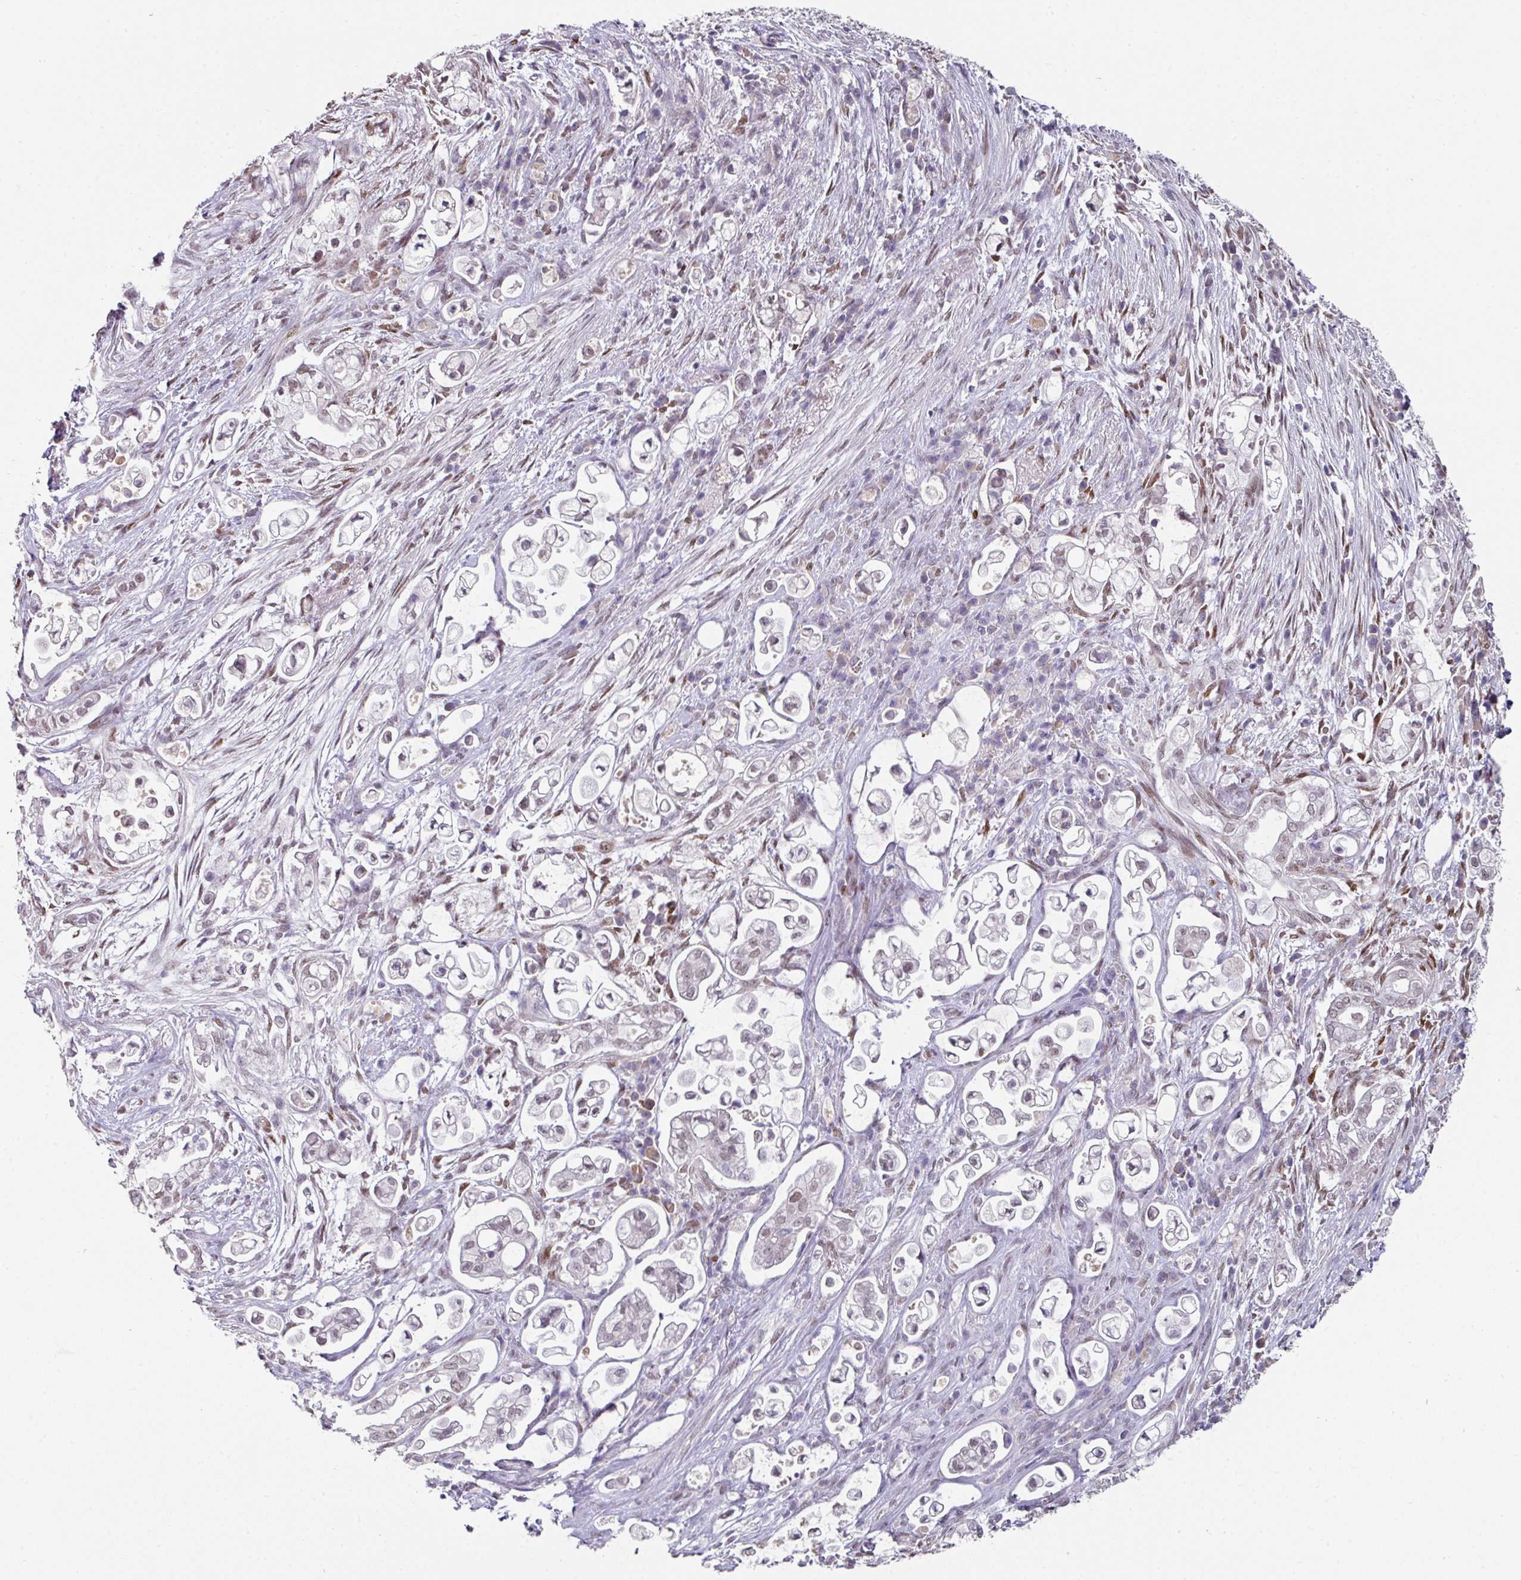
{"staining": {"intensity": "weak", "quantity": "25%-75%", "location": "nuclear"}, "tissue": "pancreatic cancer", "cell_type": "Tumor cells", "image_type": "cancer", "snomed": [{"axis": "morphology", "description": "Adenocarcinoma, NOS"}, {"axis": "topography", "description": "Pancreas"}], "caption": "The photomicrograph displays a brown stain indicating the presence of a protein in the nuclear of tumor cells in pancreatic cancer (adenocarcinoma). The protein is stained brown, and the nuclei are stained in blue (DAB (3,3'-diaminobenzidine) IHC with brightfield microscopy, high magnification).", "gene": "ELK1", "patient": {"sex": "female", "age": 69}}